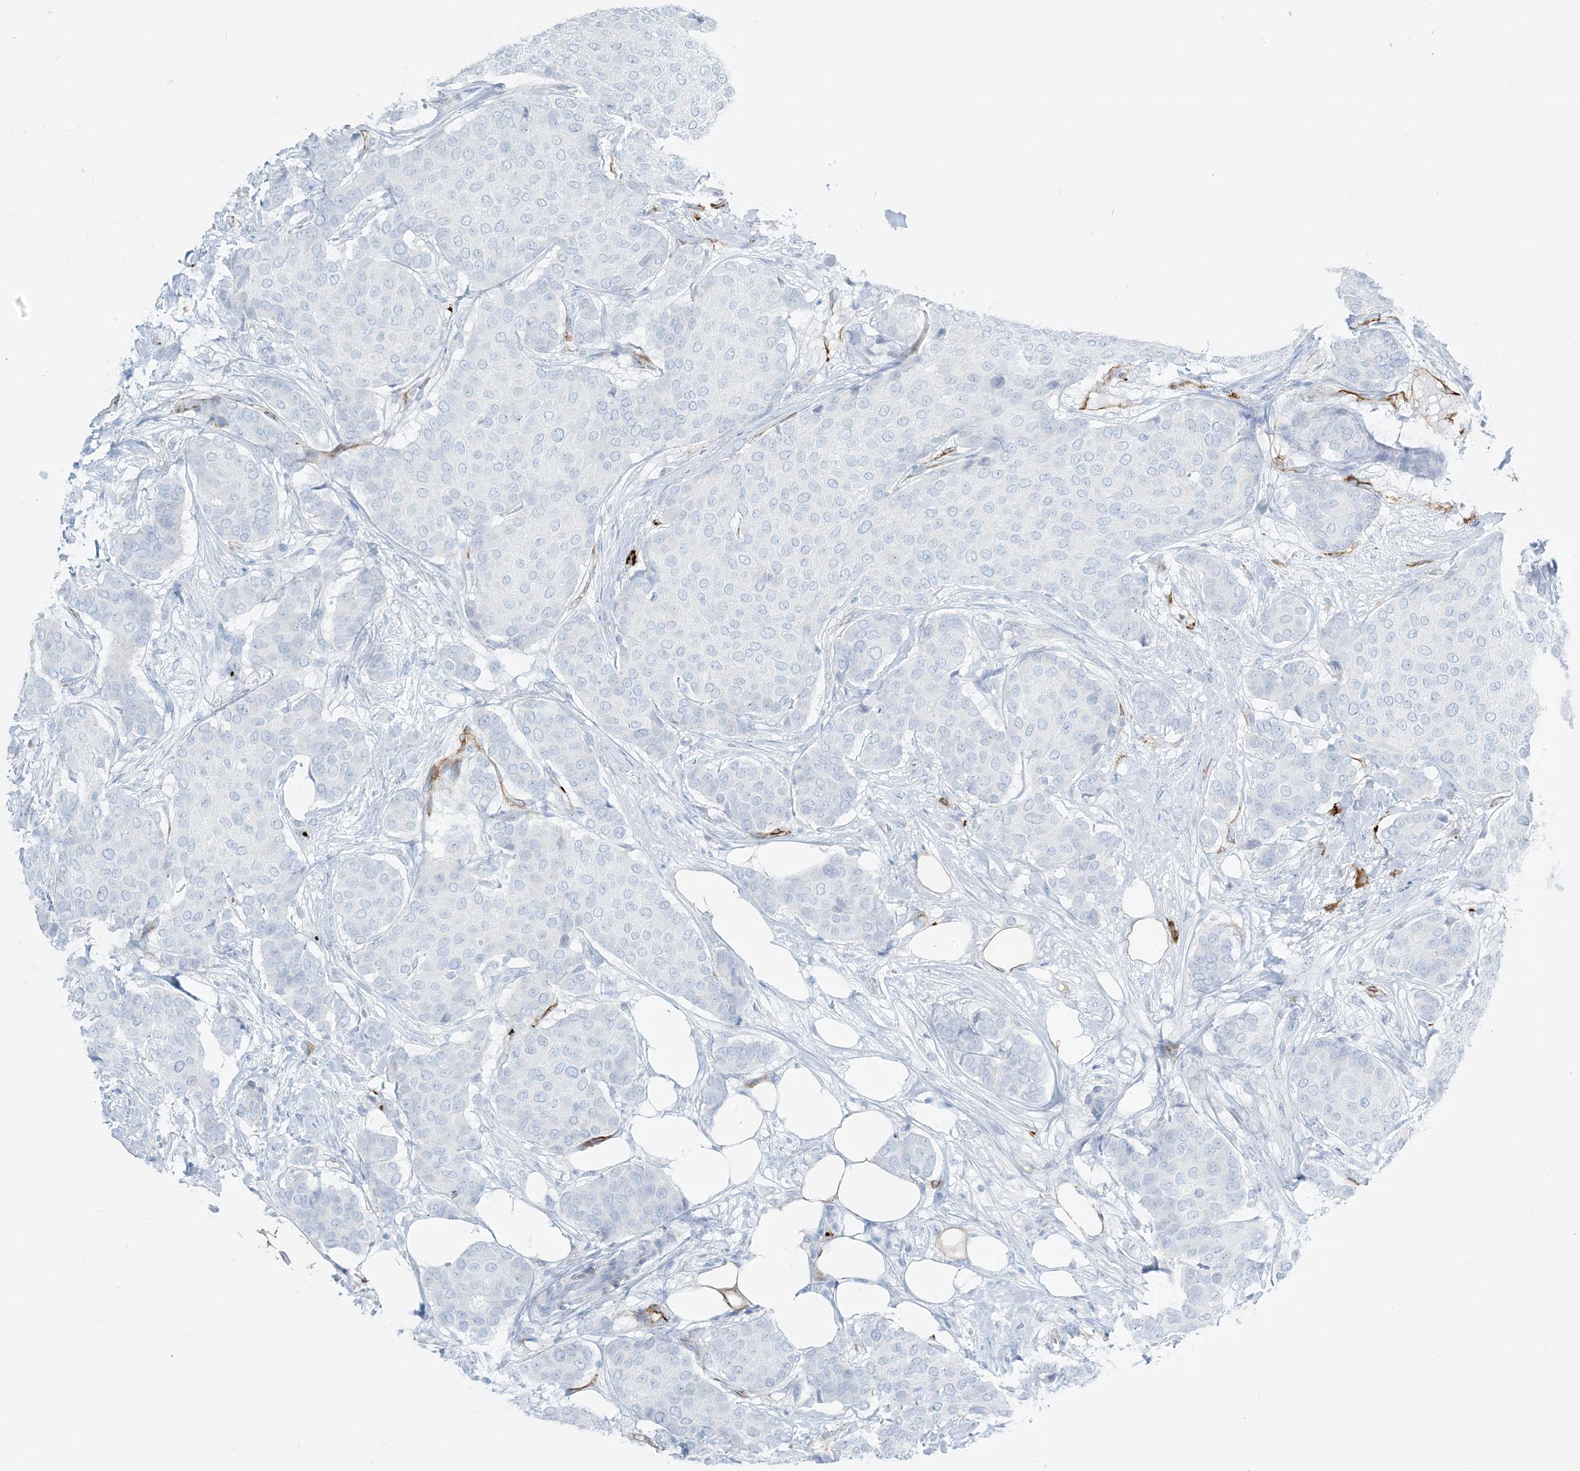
{"staining": {"intensity": "negative", "quantity": "none", "location": "none"}, "tissue": "breast cancer", "cell_type": "Tumor cells", "image_type": "cancer", "snomed": [{"axis": "morphology", "description": "Duct carcinoma"}, {"axis": "topography", "description": "Breast"}], "caption": "IHC of invasive ductal carcinoma (breast) displays no staining in tumor cells.", "gene": "EPS8L3", "patient": {"sex": "female", "age": 75}}